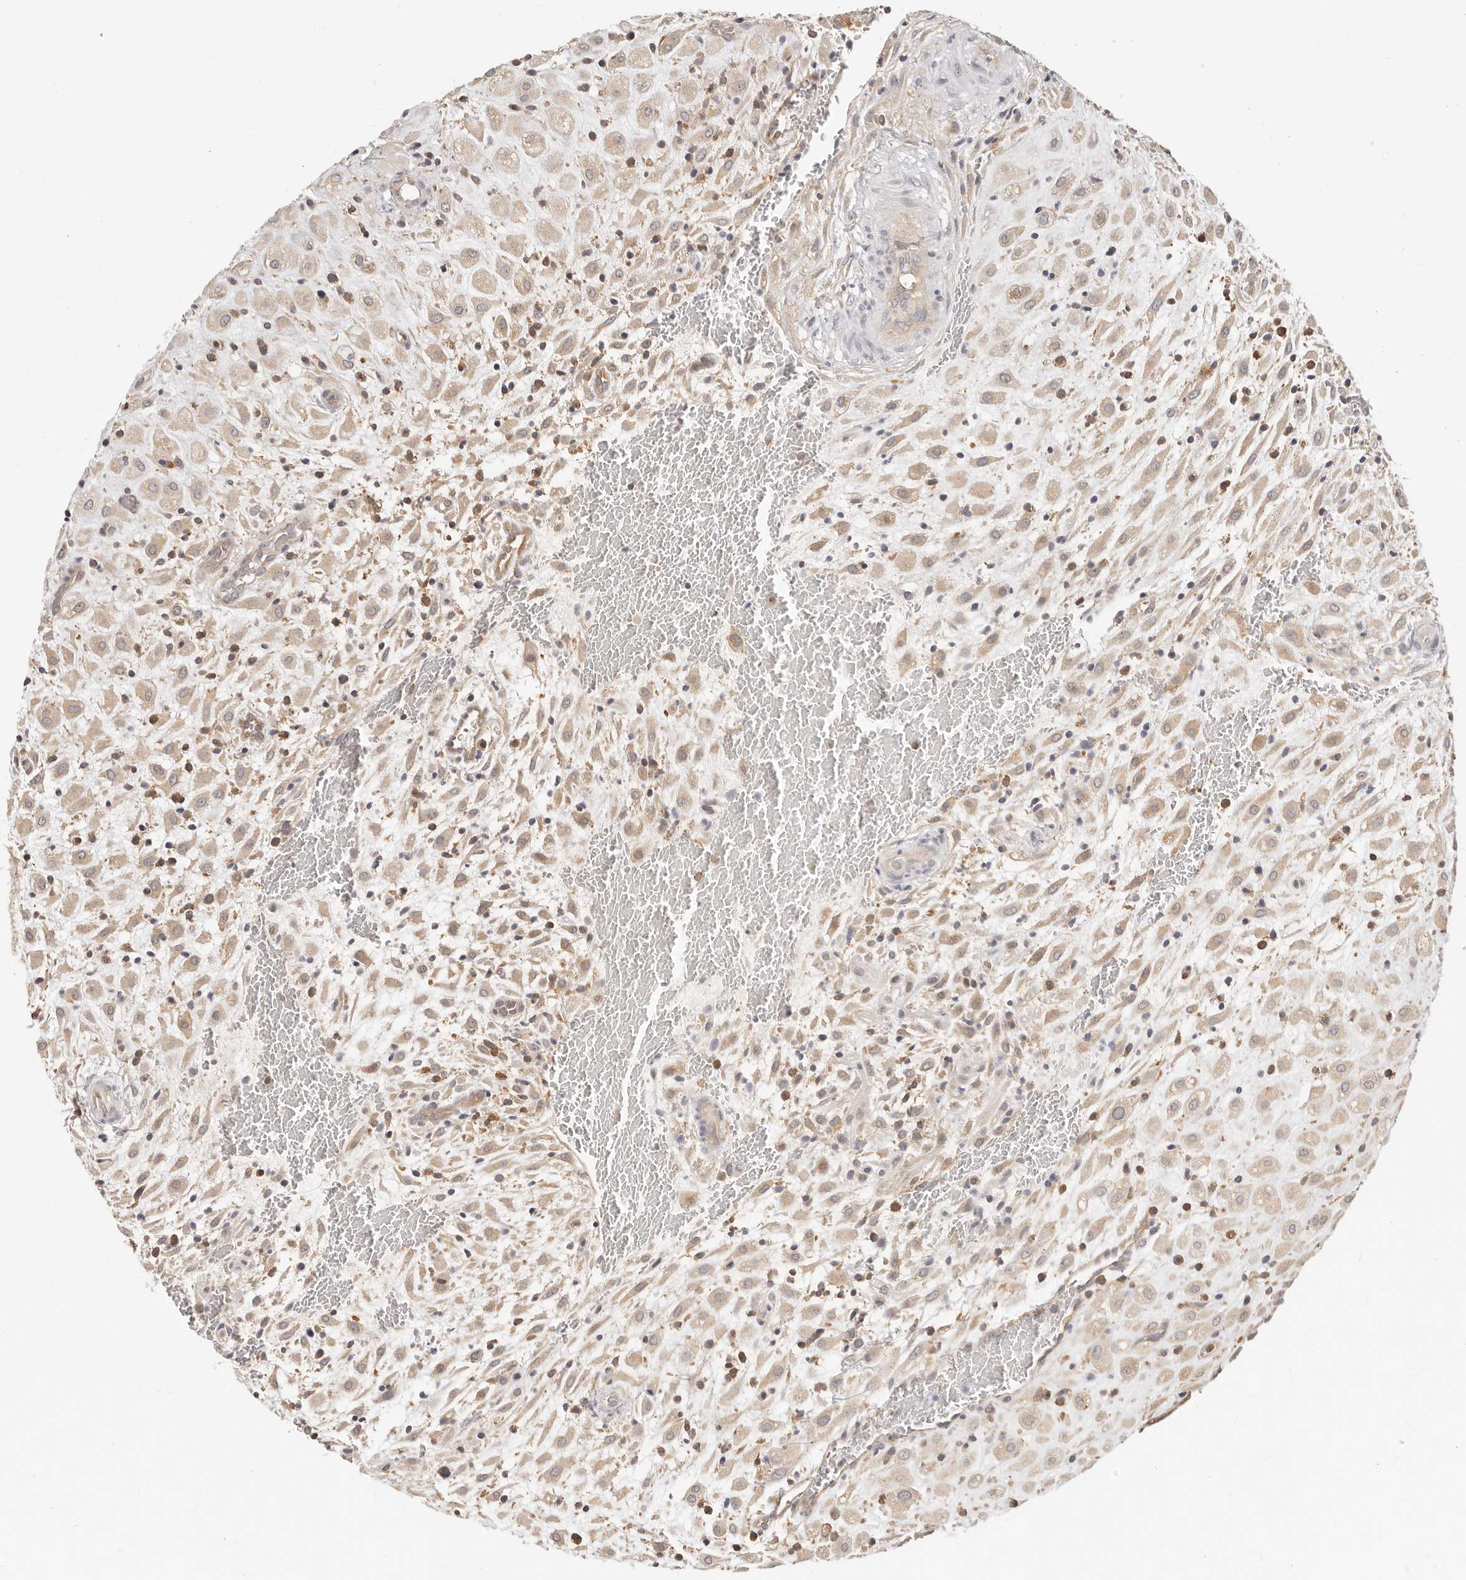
{"staining": {"intensity": "moderate", "quantity": ">75%", "location": "cytoplasmic/membranous"}, "tissue": "placenta", "cell_type": "Decidual cells", "image_type": "normal", "snomed": [{"axis": "morphology", "description": "Normal tissue, NOS"}, {"axis": "topography", "description": "Placenta"}], "caption": "This is an image of immunohistochemistry (IHC) staining of benign placenta, which shows moderate staining in the cytoplasmic/membranous of decidual cells.", "gene": "DTNBP1", "patient": {"sex": "female", "age": 35}}